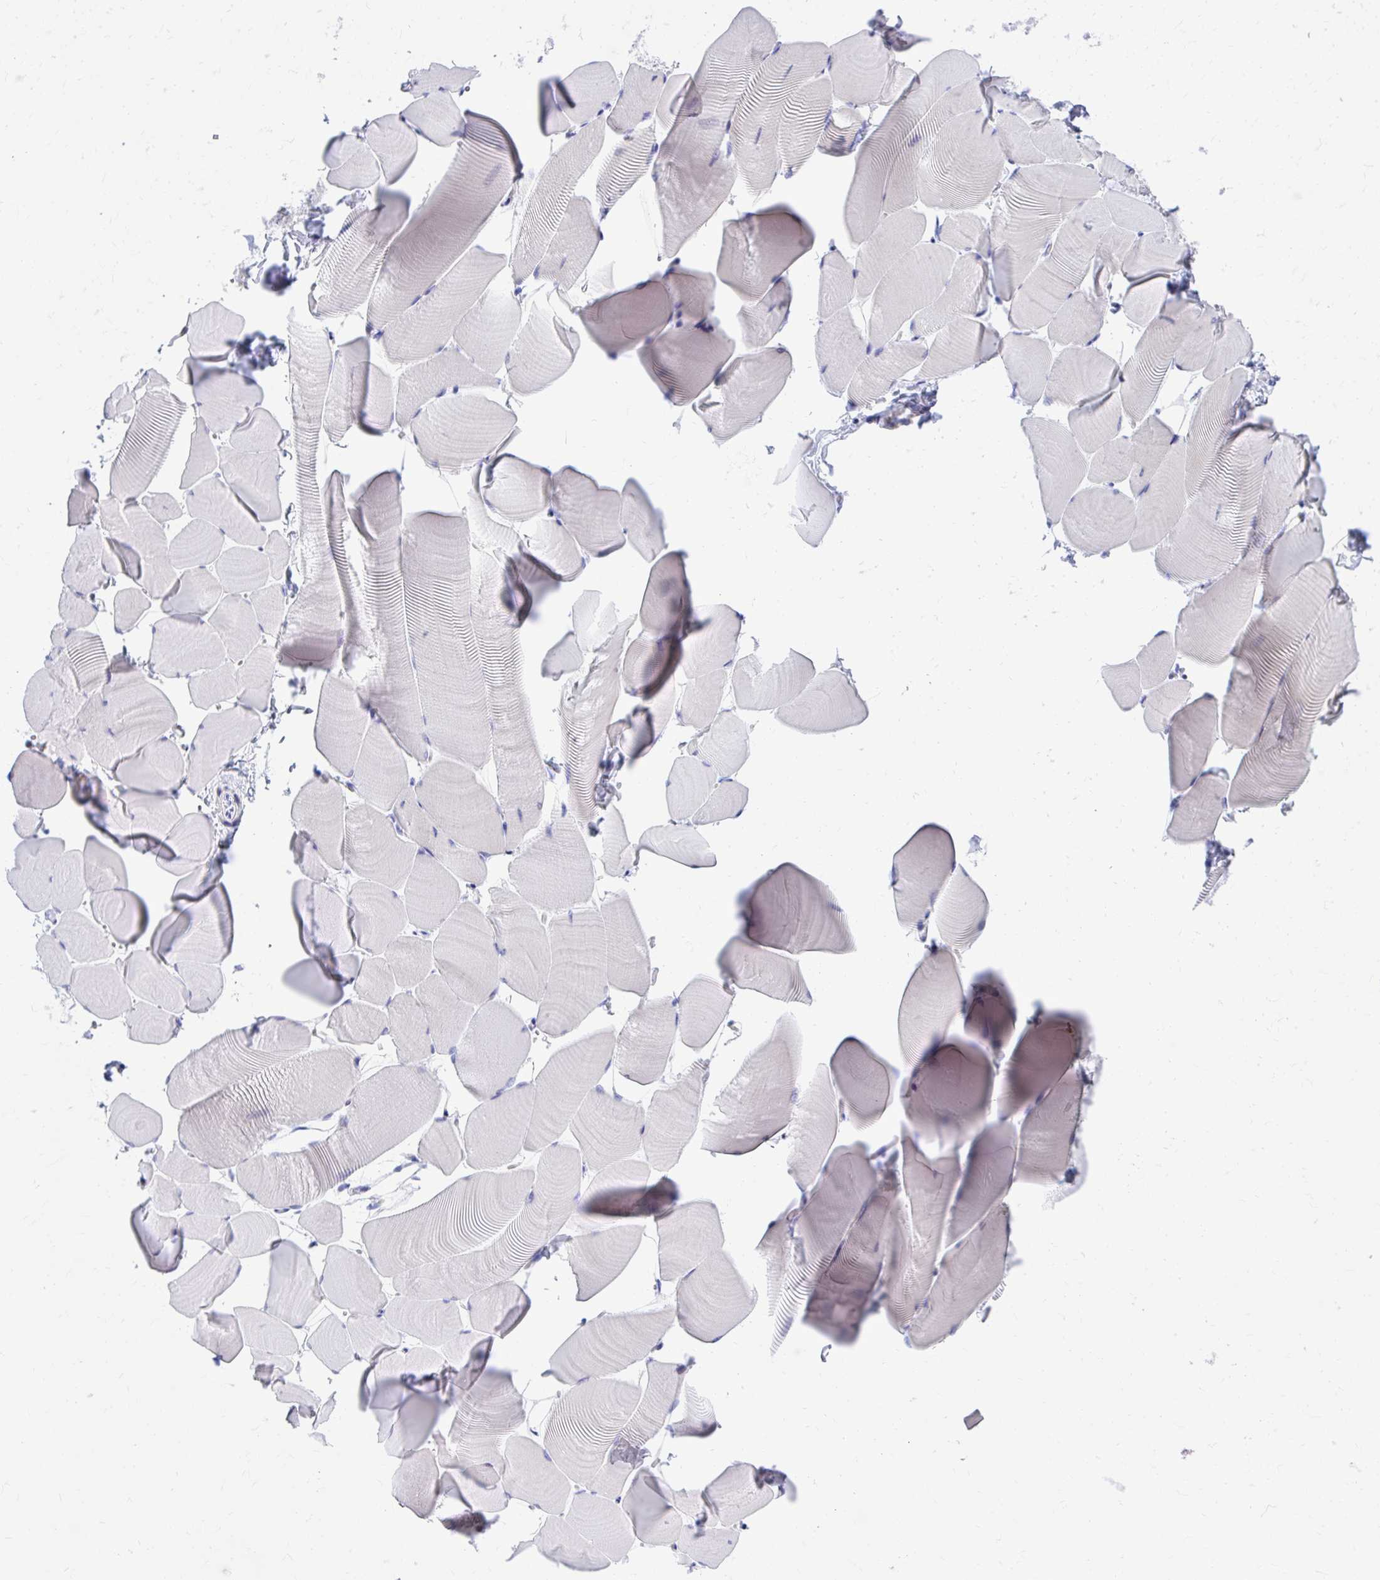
{"staining": {"intensity": "negative", "quantity": "none", "location": "none"}, "tissue": "skeletal muscle", "cell_type": "Myocytes", "image_type": "normal", "snomed": [{"axis": "morphology", "description": "Normal tissue, NOS"}, {"axis": "topography", "description": "Skeletal muscle"}], "caption": "Immunohistochemical staining of benign human skeletal muscle demonstrates no significant positivity in myocytes.", "gene": "RUNX3", "patient": {"sex": "male", "age": 25}}